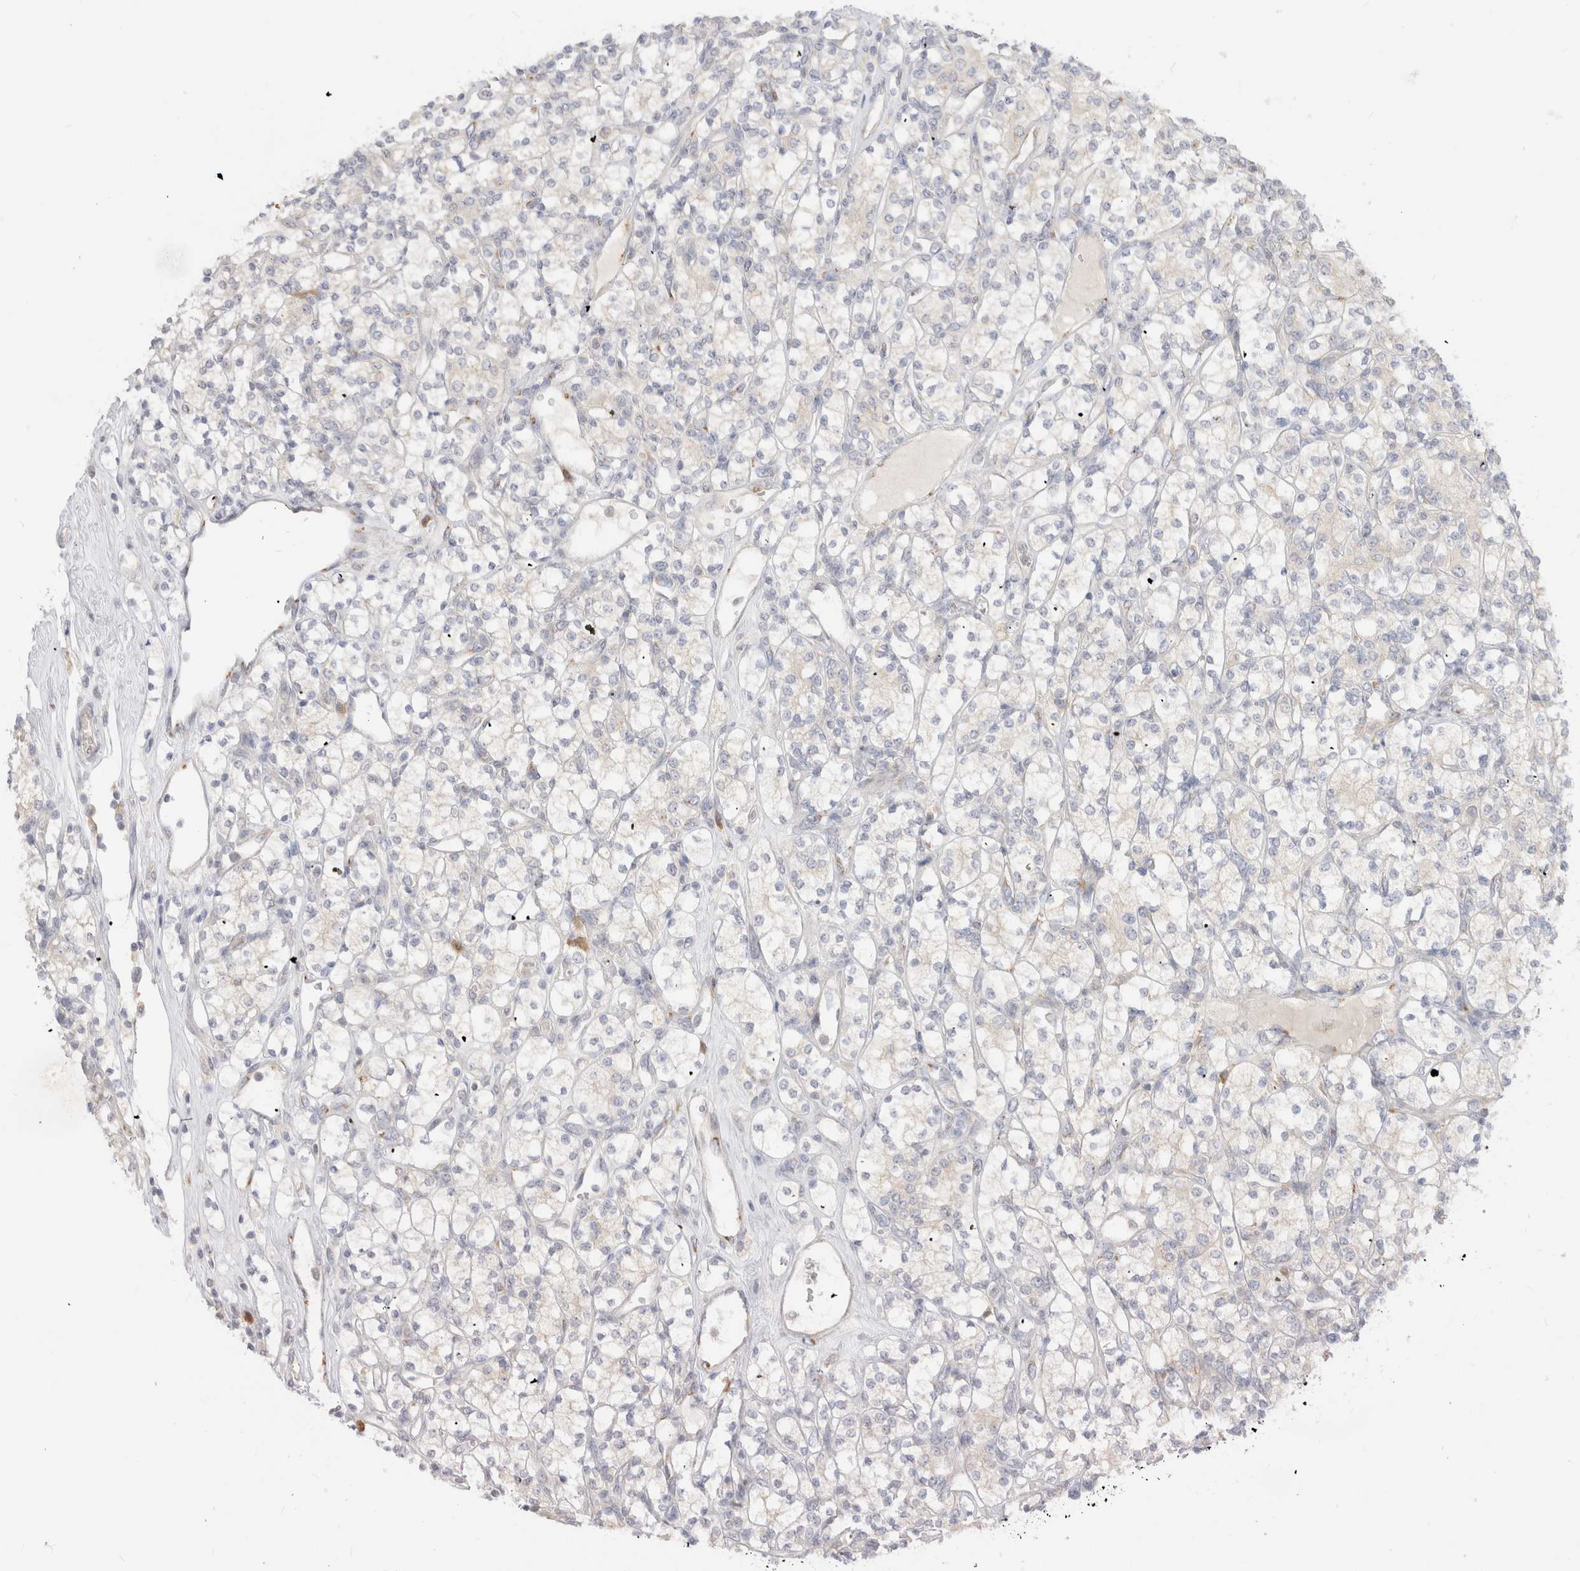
{"staining": {"intensity": "negative", "quantity": "none", "location": "none"}, "tissue": "renal cancer", "cell_type": "Tumor cells", "image_type": "cancer", "snomed": [{"axis": "morphology", "description": "Adenocarcinoma, NOS"}, {"axis": "topography", "description": "Kidney"}], "caption": "The image reveals no staining of tumor cells in renal cancer.", "gene": "EFCAB13", "patient": {"sex": "male", "age": 77}}